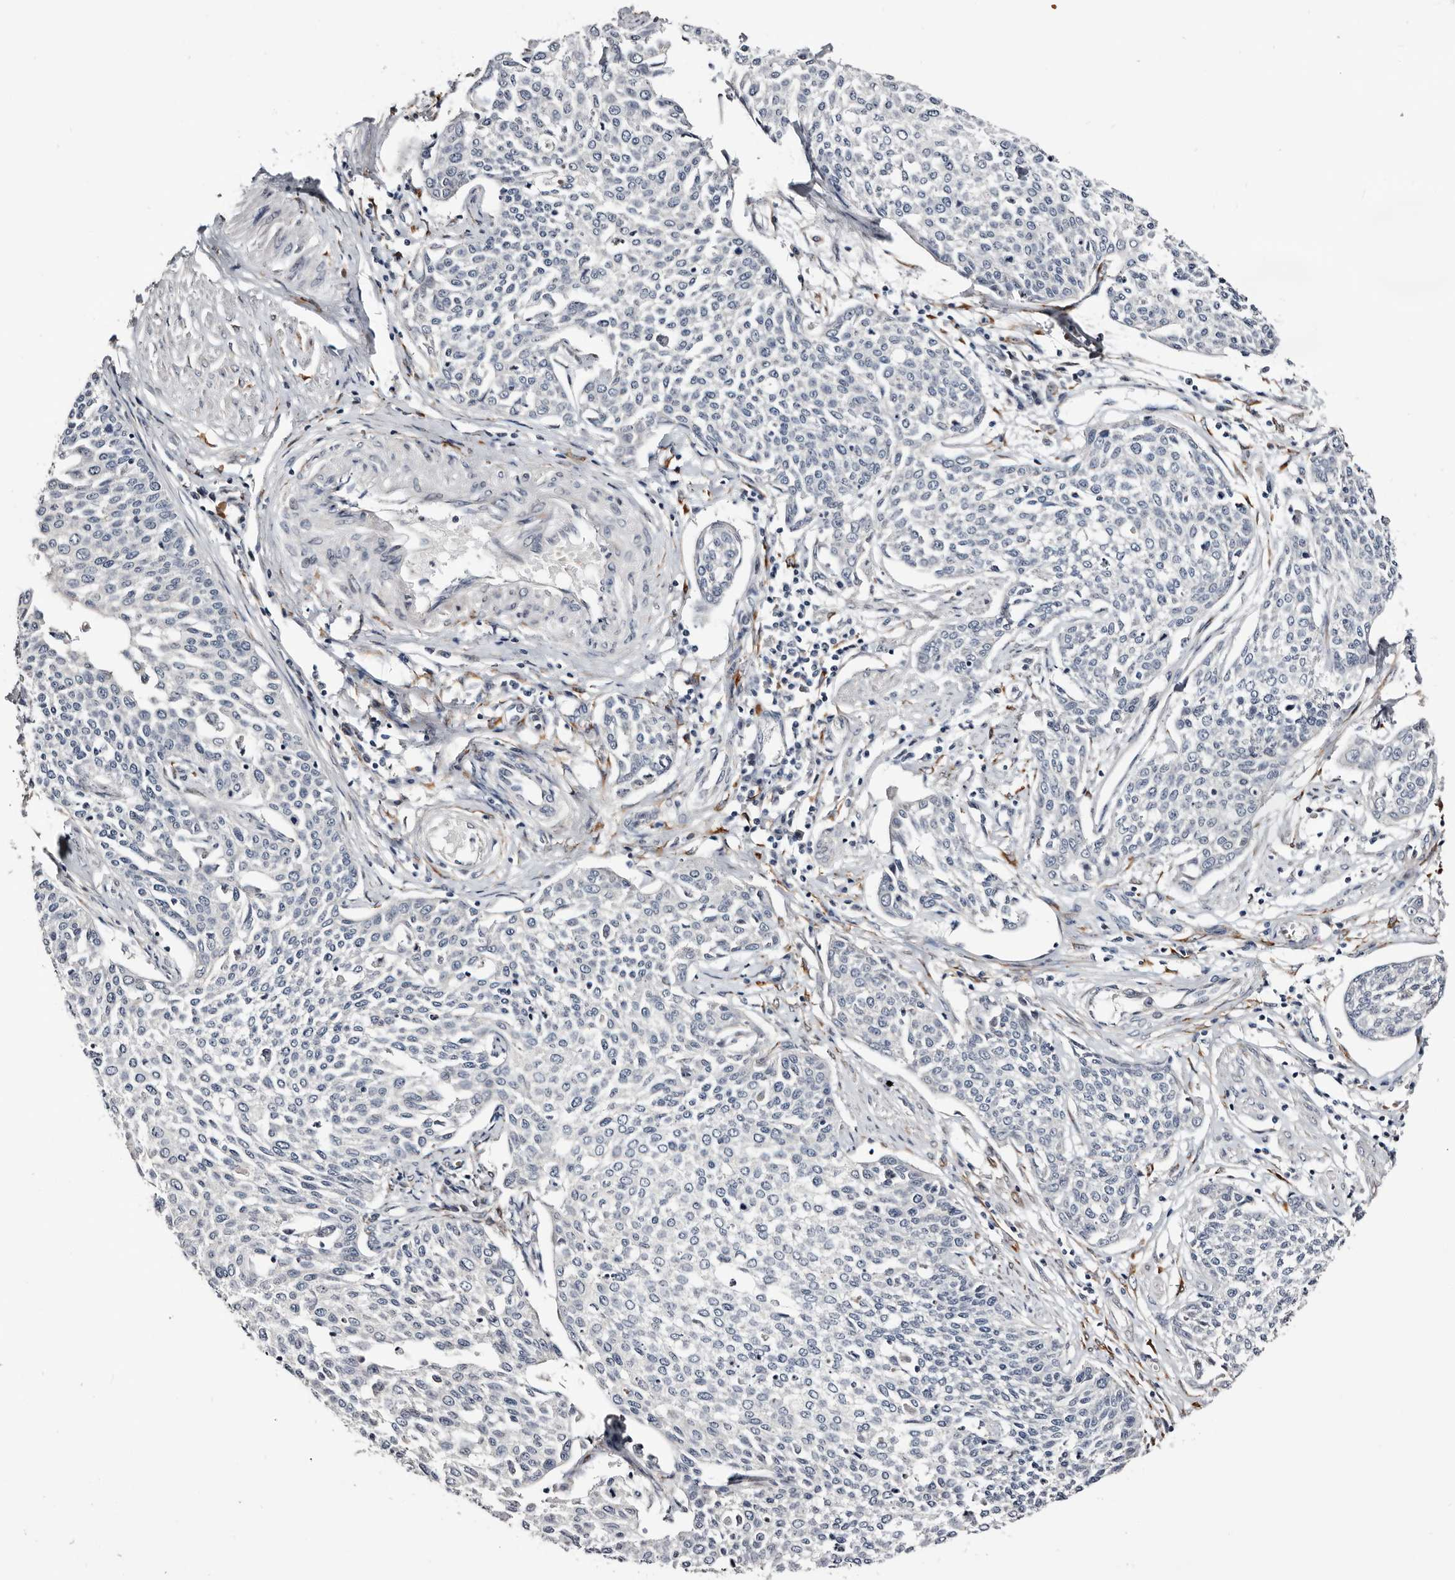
{"staining": {"intensity": "negative", "quantity": "none", "location": "none"}, "tissue": "cervical cancer", "cell_type": "Tumor cells", "image_type": "cancer", "snomed": [{"axis": "morphology", "description": "Squamous cell carcinoma, NOS"}, {"axis": "topography", "description": "Cervix"}], "caption": "High magnification brightfield microscopy of cervical squamous cell carcinoma stained with DAB (brown) and counterstained with hematoxylin (blue): tumor cells show no significant expression.", "gene": "USH1C", "patient": {"sex": "female", "age": 34}}